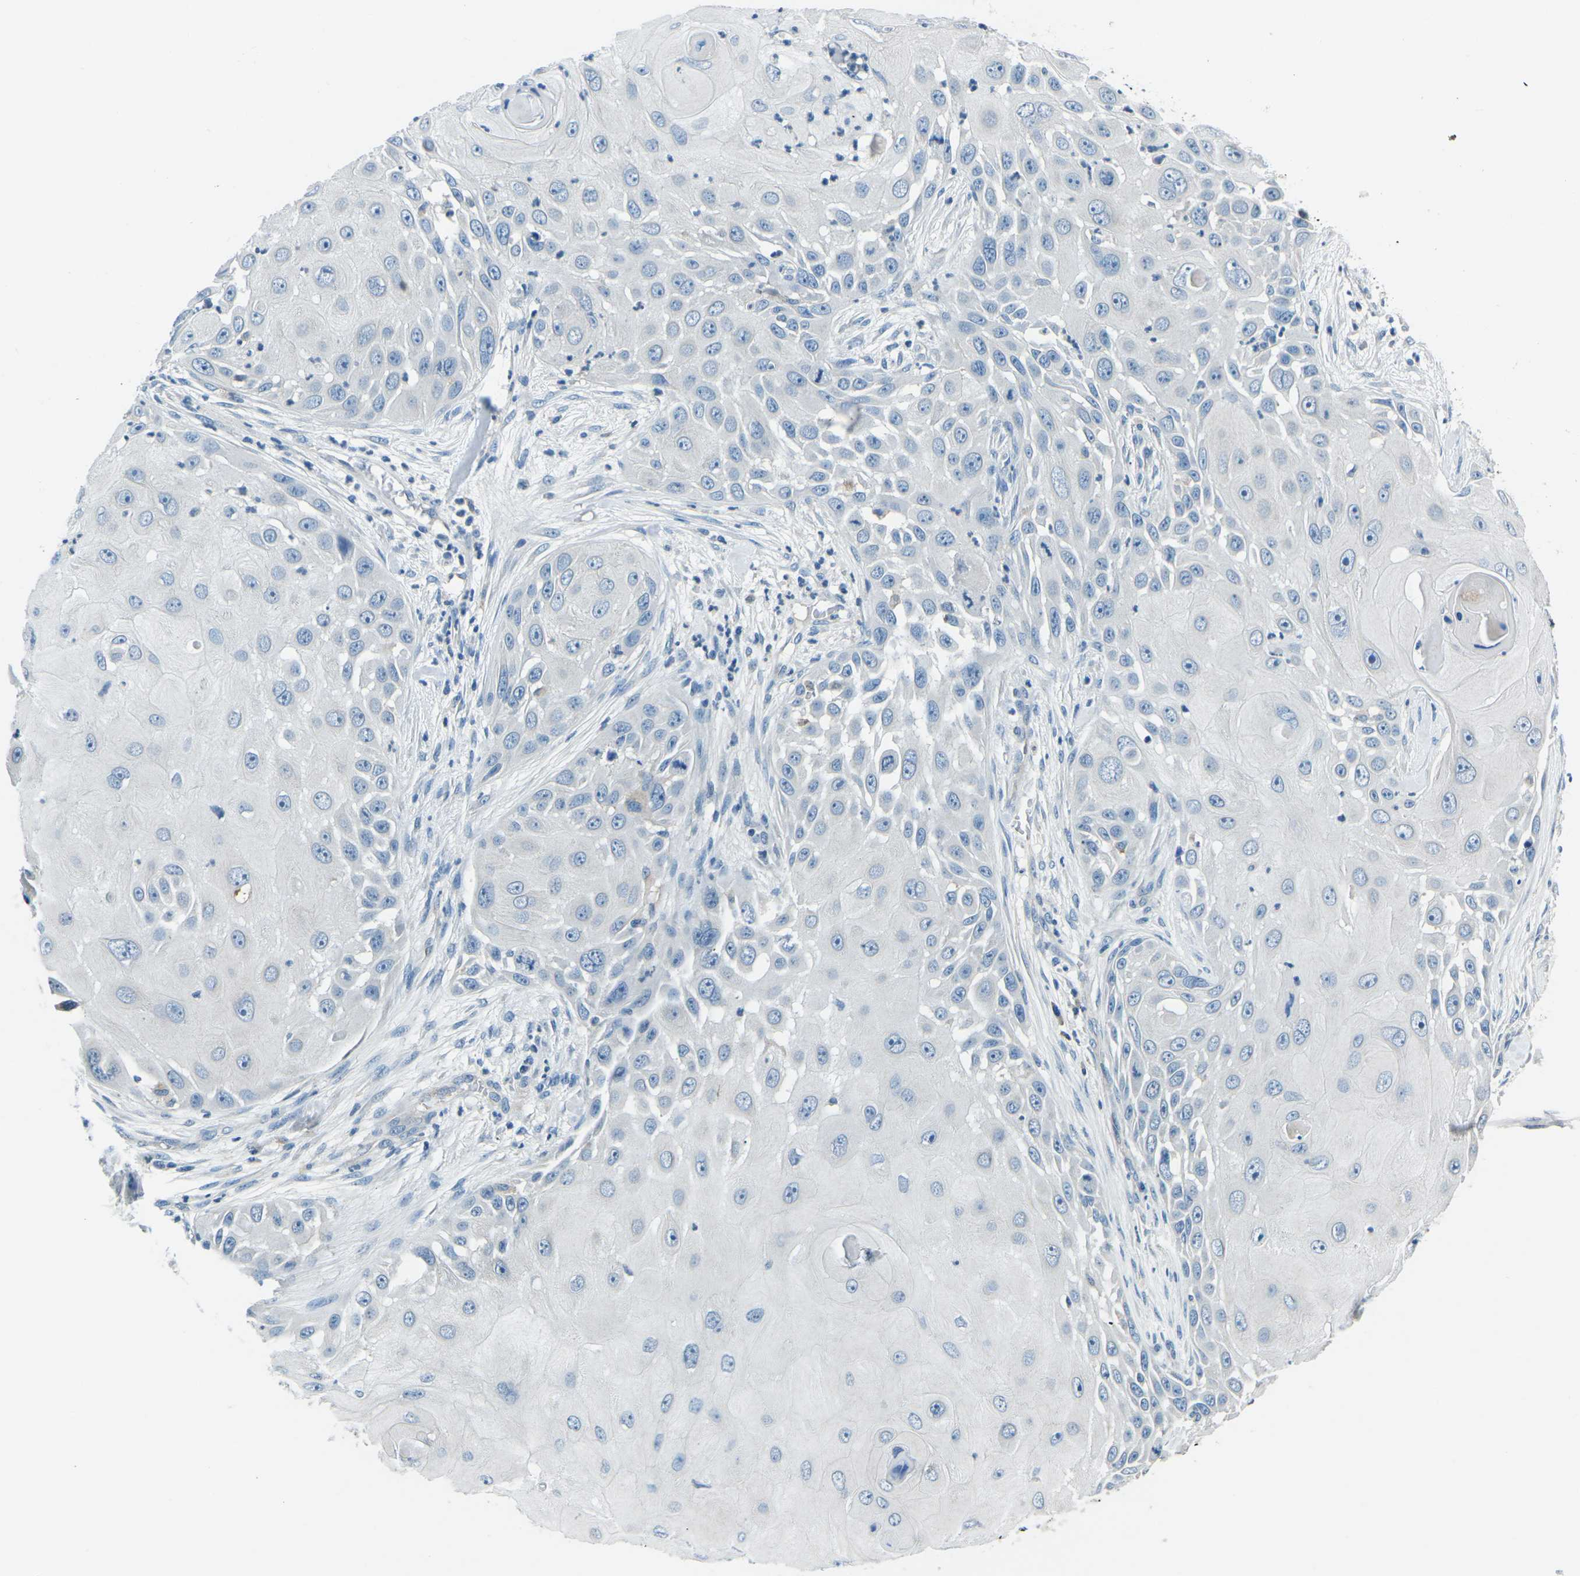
{"staining": {"intensity": "negative", "quantity": "none", "location": "none"}, "tissue": "skin cancer", "cell_type": "Tumor cells", "image_type": "cancer", "snomed": [{"axis": "morphology", "description": "Squamous cell carcinoma, NOS"}, {"axis": "topography", "description": "Skin"}], "caption": "Photomicrograph shows no protein staining in tumor cells of skin cancer tissue. (Stains: DAB immunohistochemistry with hematoxylin counter stain, Microscopy: brightfield microscopy at high magnification).", "gene": "CD1D", "patient": {"sex": "female", "age": 44}}